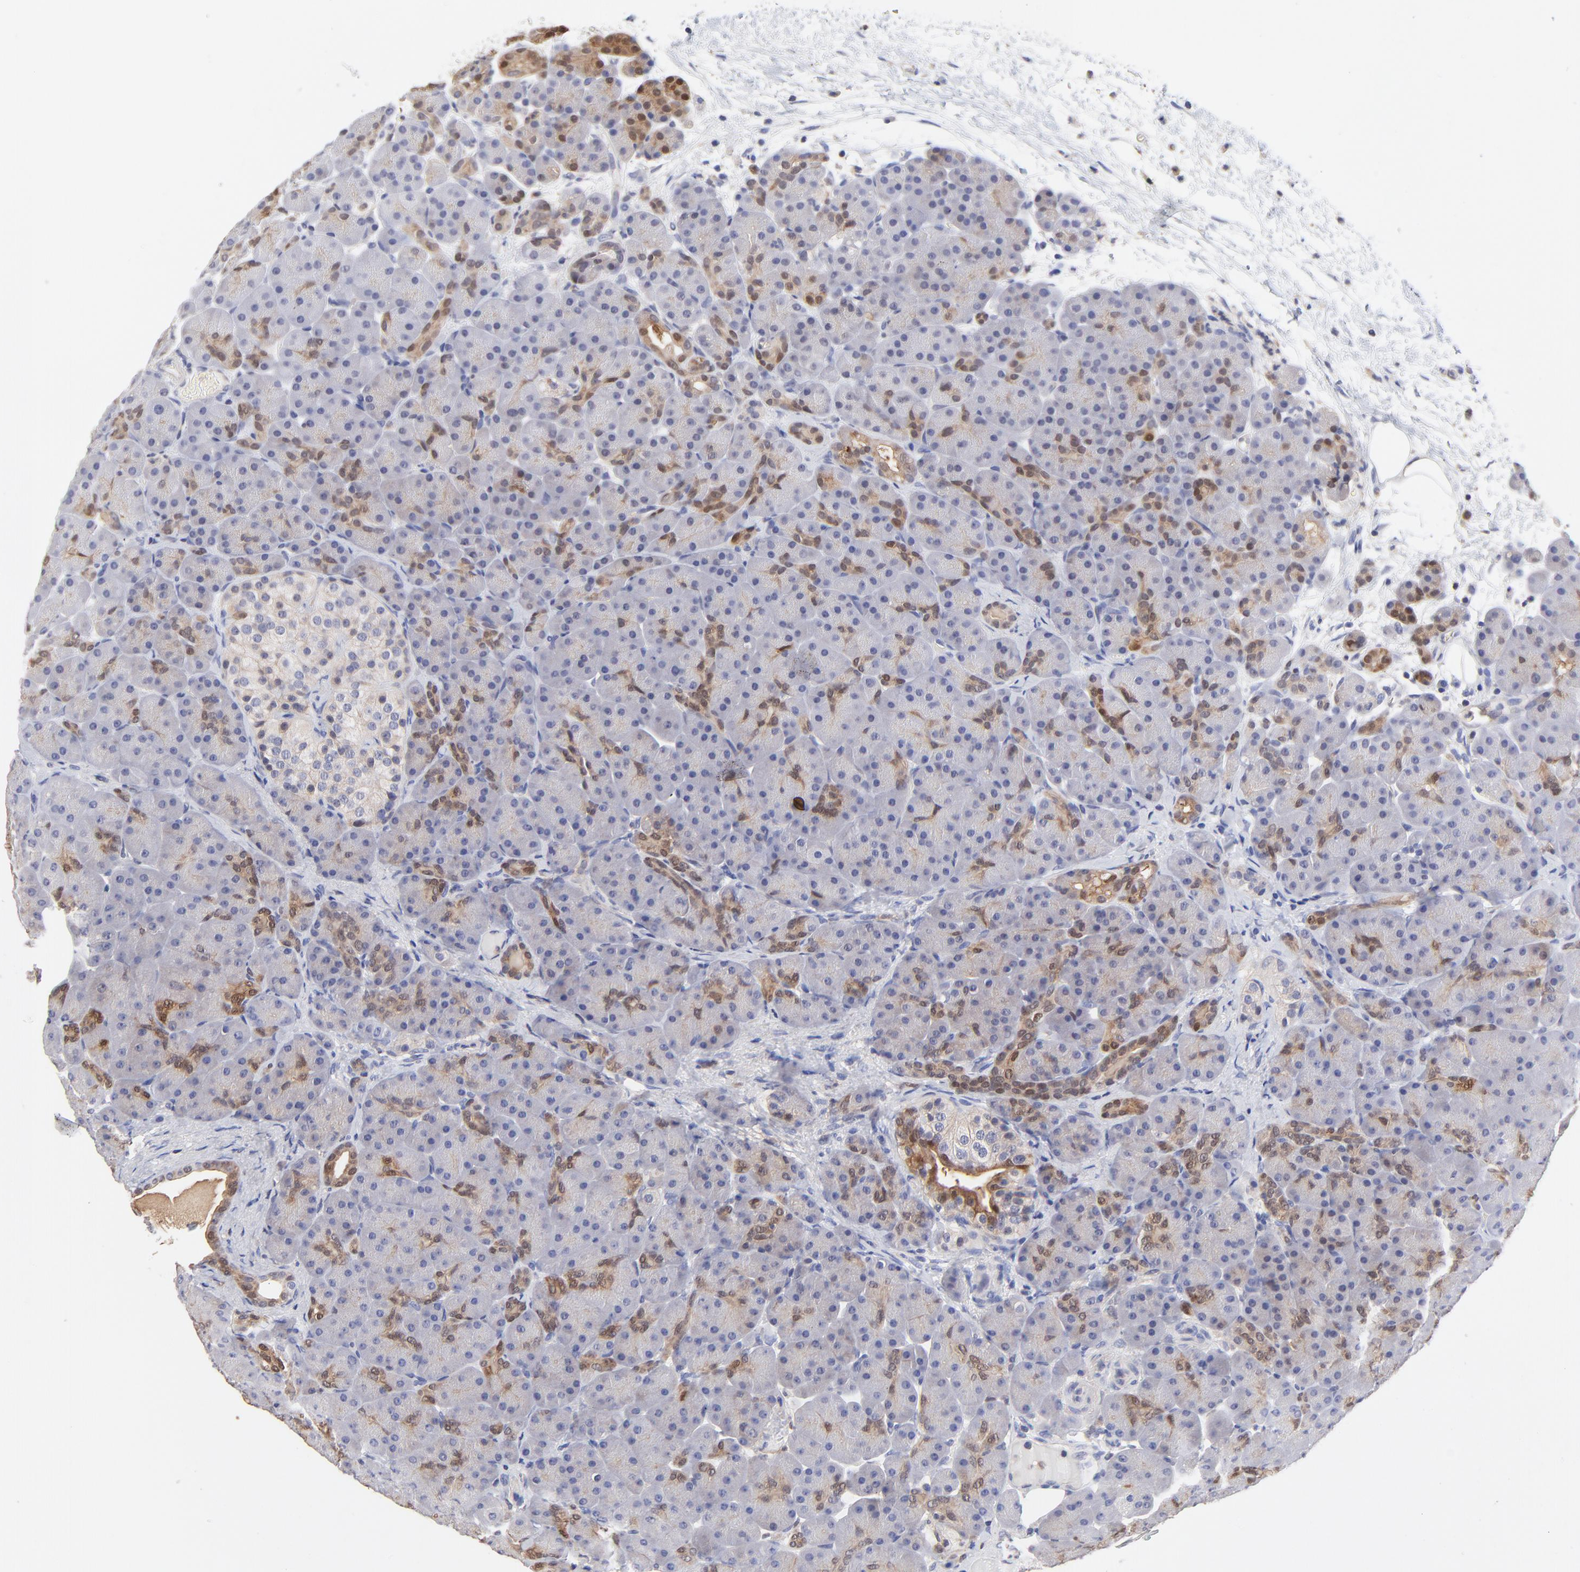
{"staining": {"intensity": "moderate", "quantity": "25%-75%", "location": "cytoplasmic/membranous,nuclear"}, "tissue": "pancreas", "cell_type": "Exocrine glandular cells", "image_type": "normal", "snomed": [{"axis": "morphology", "description": "Normal tissue, NOS"}, {"axis": "topography", "description": "Pancreas"}], "caption": "Immunohistochemistry photomicrograph of normal pancreas: human pancreas stained using immunohistochemistry shows medium levels of moderate protein expression localized specifically in the cytoplasmic/membranous,nuclear of exocrine glandular cells, appearing as a cytoplasmic/membranous,nuclear brown color.", "gene": "DCTPP1", "patient": {"sex": "male", "age": 66}}